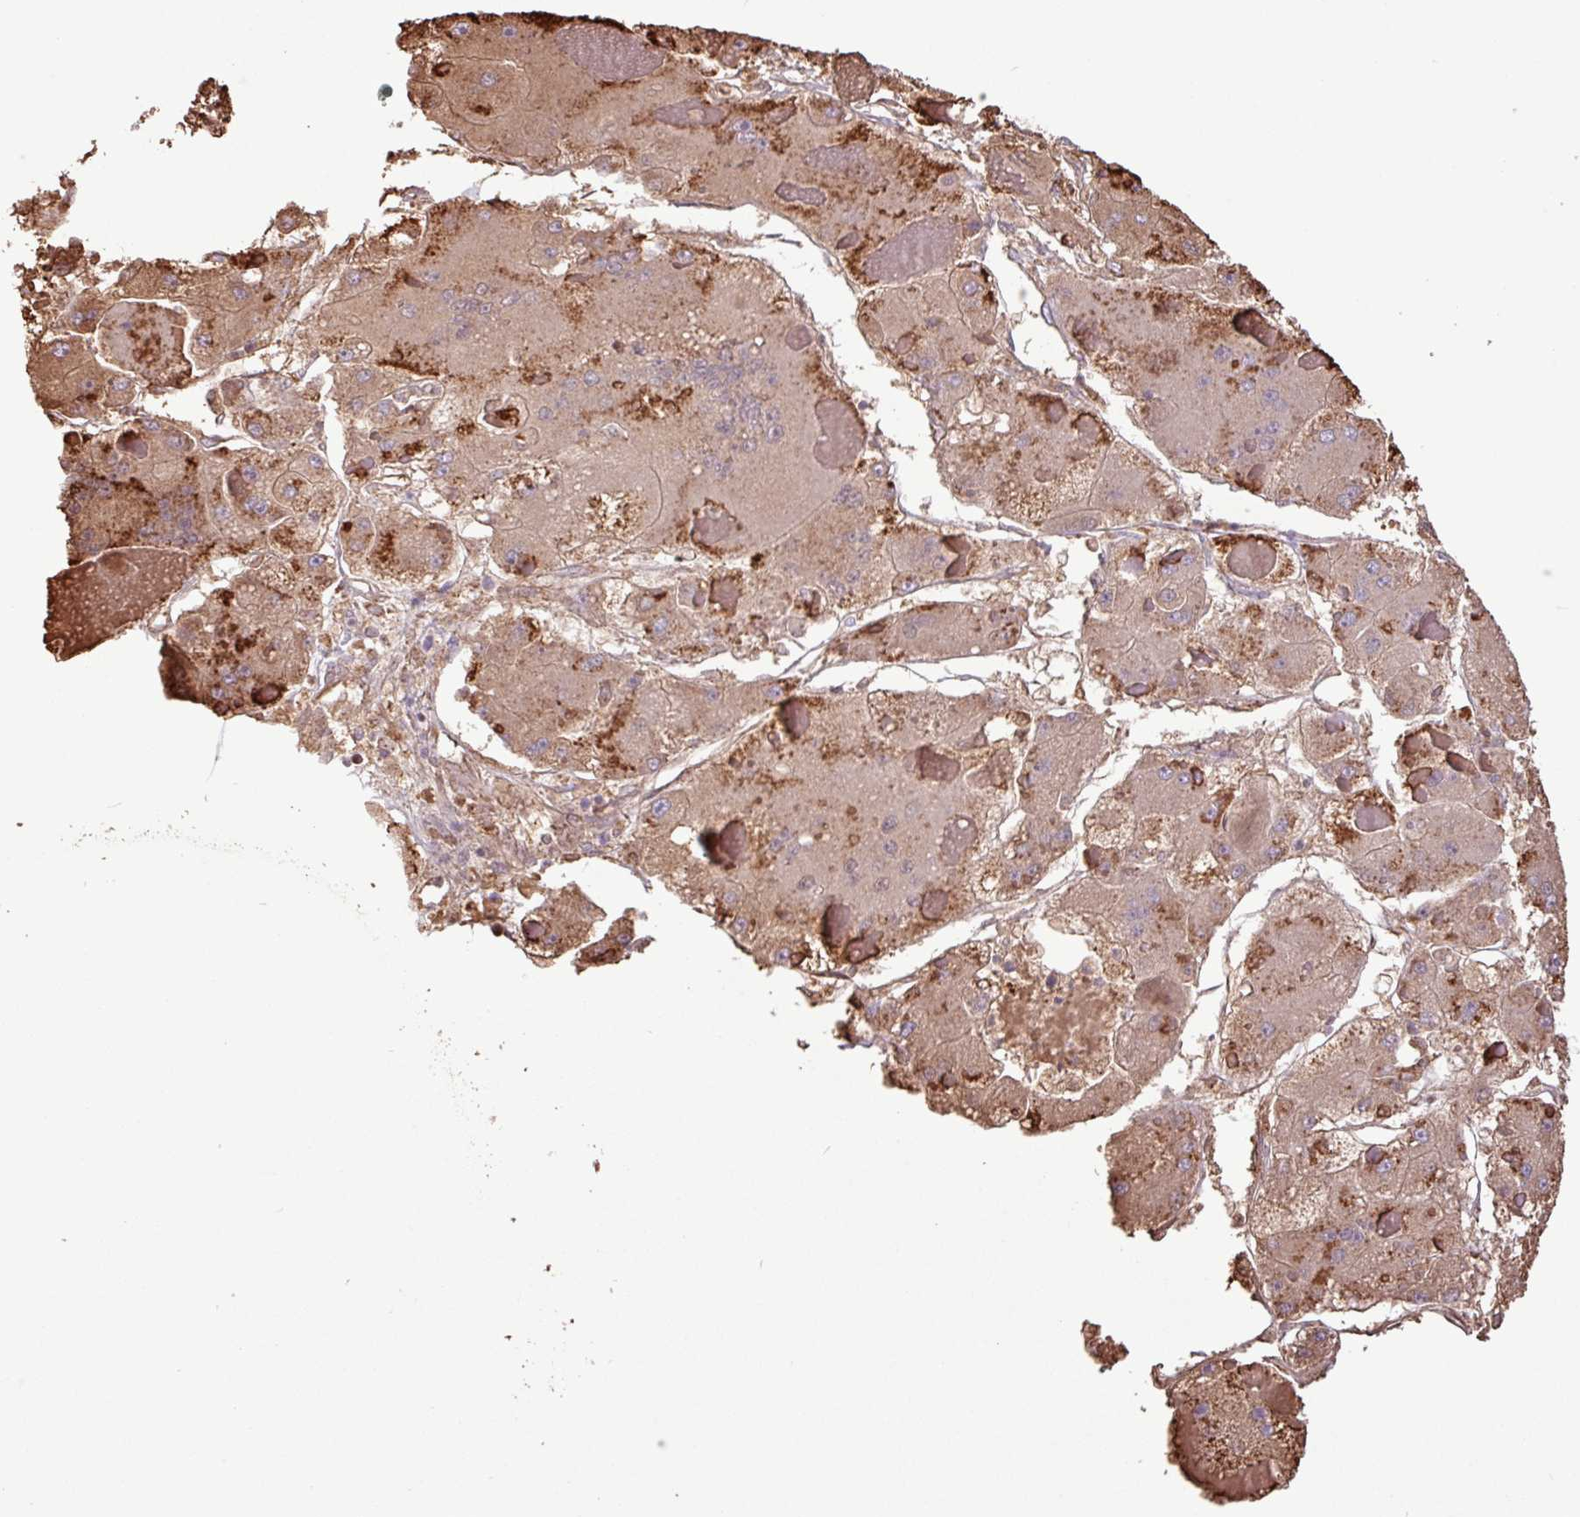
{"staining": {"intensity": "moderate", "quantity": "25%-75%", "location": "cytoplasmic/membranous"}, "tissue": "liver cancer", "cell_type": "Tumor cells", "image_type": "cancer", "snomed": [{"axis": "morphology", "description": "Carcinoma, Hepatocellular, NOS"}, {"axis": "topography", "description": "Liver"}], "caption": "Human liver cancer (hepatocellular carcinoma) stained with a brown dye shows moderate cytoplasmic/membranous positive staining in approximately 25%-75% of tumor cells.", "gene": "CHST11", "patient": {"sex": "female", "age": 73}}